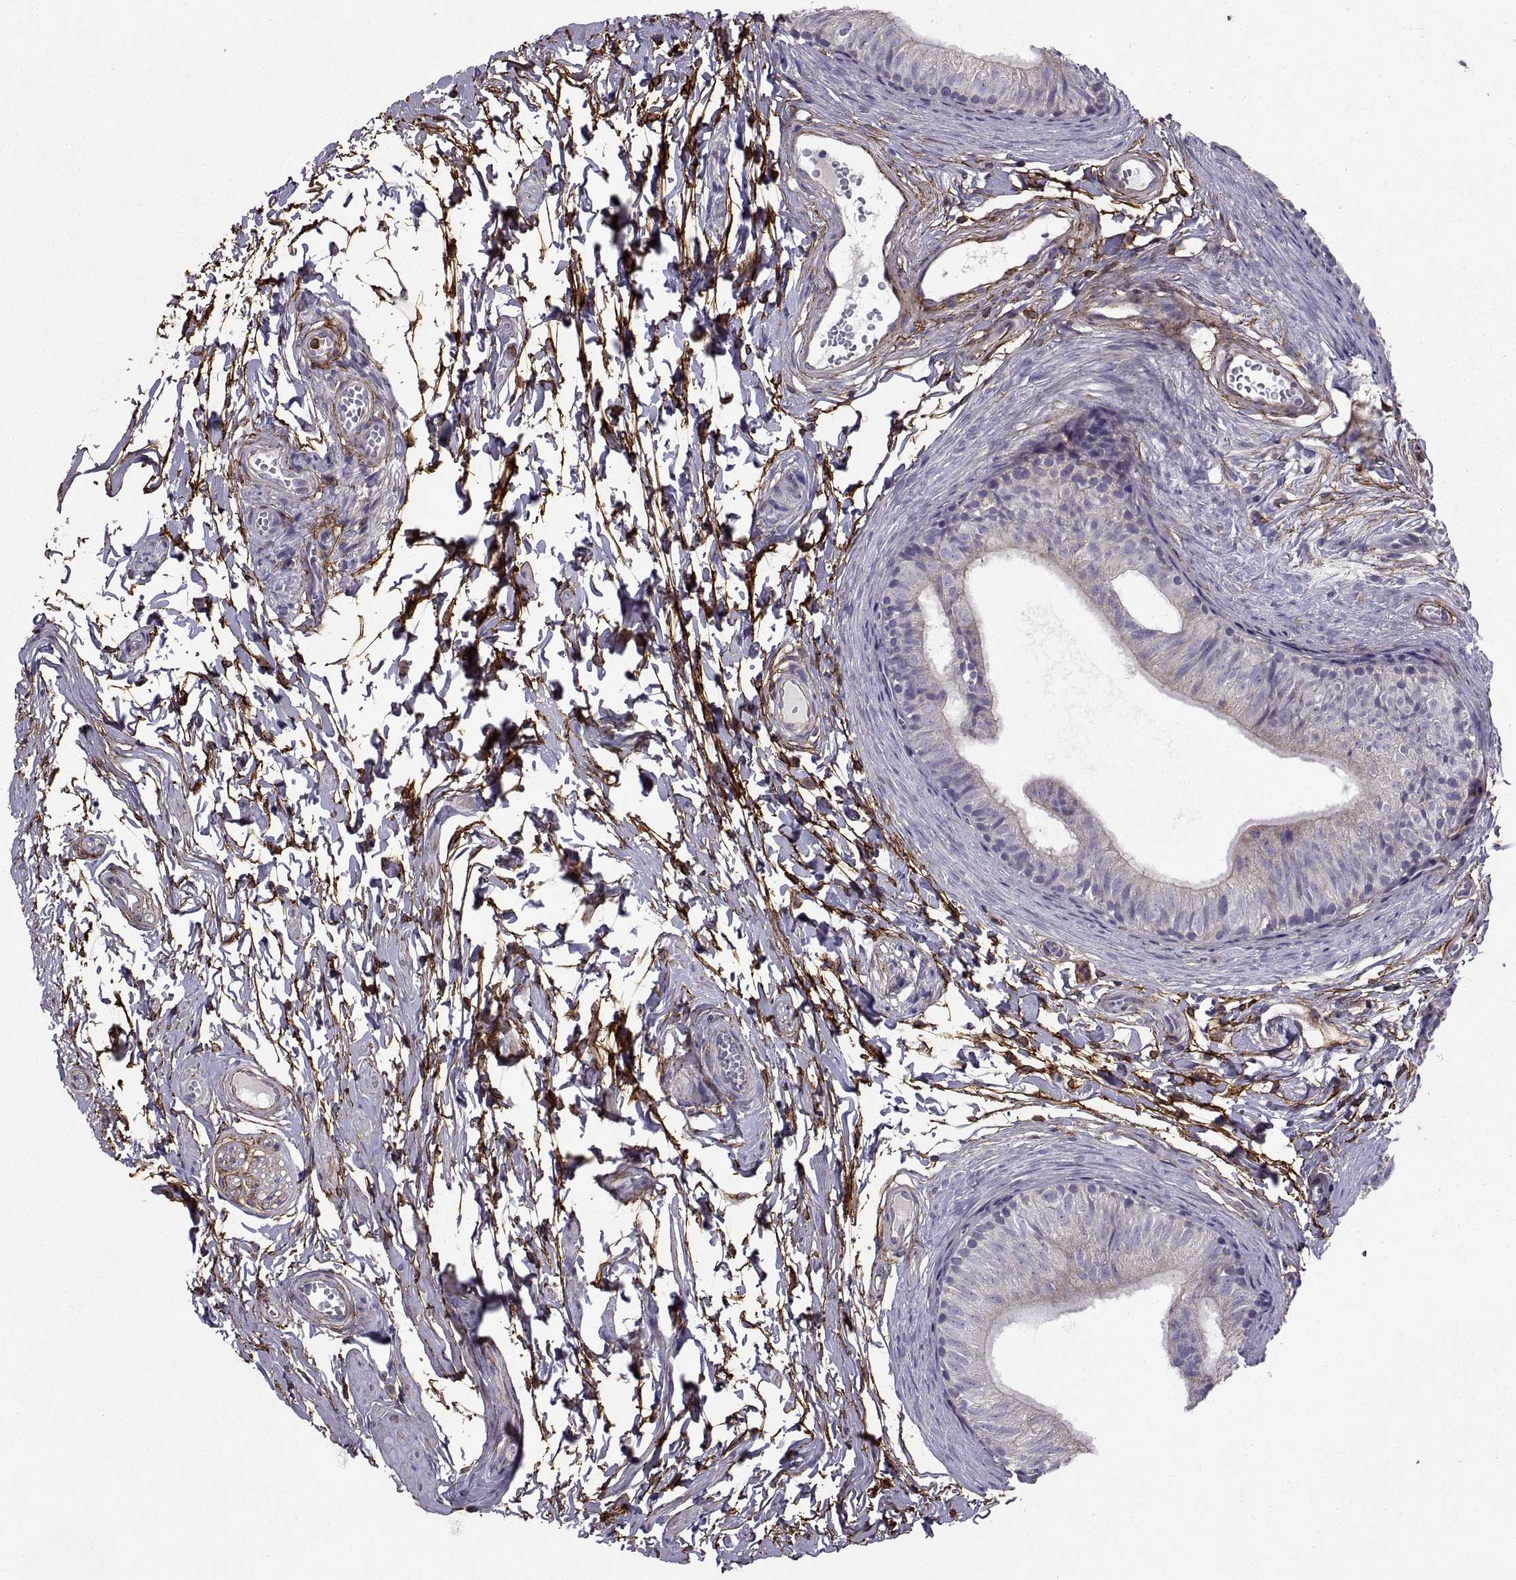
{"staining": {"intensity": "weak", "quantity": "25%-75%", "location": "cytoplasmic/membranous"}, "tissue": "epididymis", "cell_type": "Glandular cells", "image_type": "normal", "snomed": [{"axis": "morphology", "description": "Normal tissue, NOS"}, {"axis": "topography", "description": "Epididymis"}], "caption": "A photomicrograph showing weak cytoplasmic/membranous positivity in about 25%-75% of glandular cells in benign epididymis, as visualized by brown immunohistochemical staining.", "gene": "EMILIN2", "patient": {"sex": "male", "age": 22}}